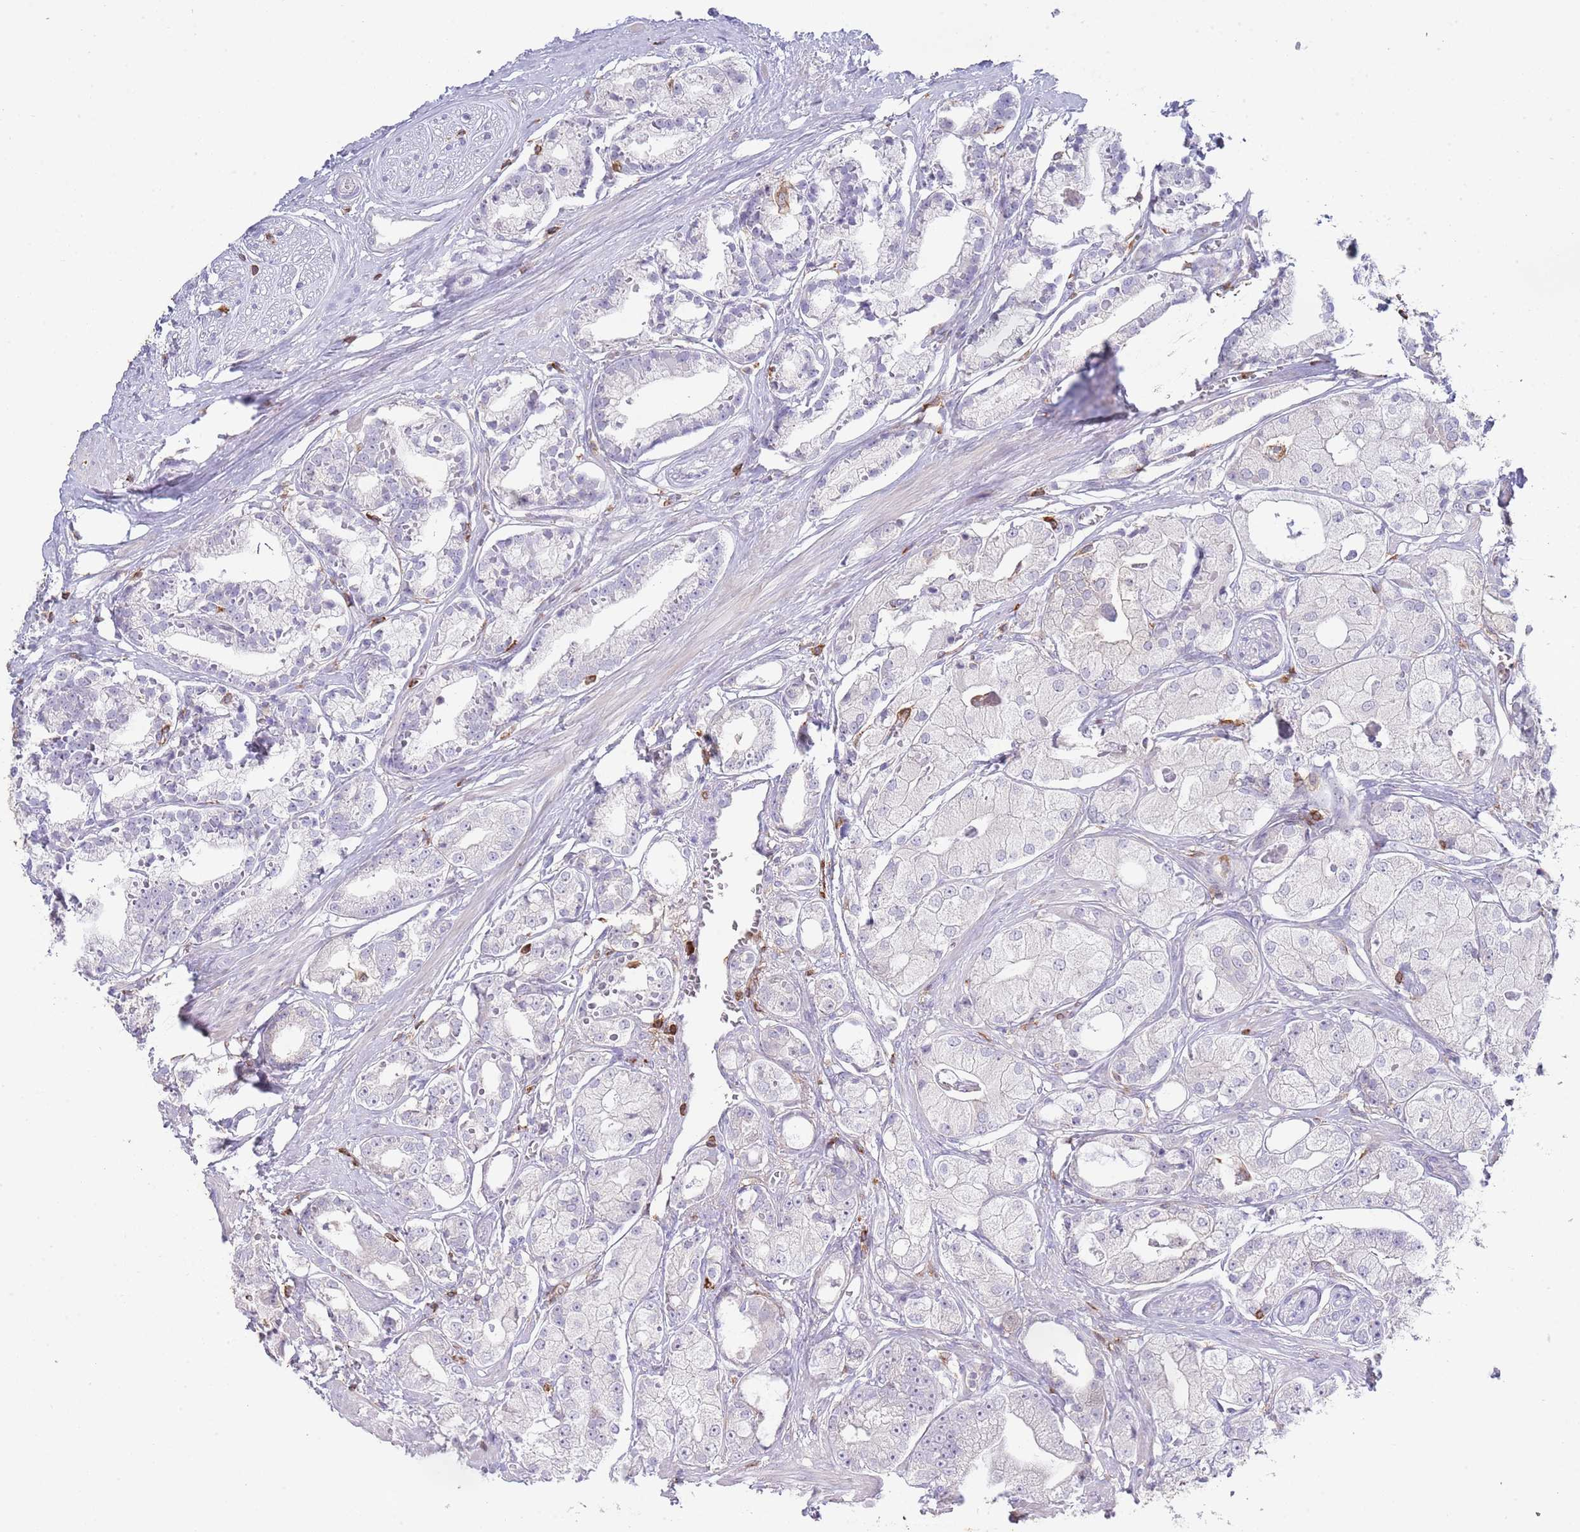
{"staining": {"intensity": "negative", "quantity": "none", "location": "none"}, "tissue": "prostate cancer", "cell_type": "Tumor cells", "image_type": "cancer", "snomed": [{"axis": "morphology", "description": "Adenocarcinoma, High grade"}, {"axis": "topography", "description": "Prostate"}], "caption": "This photomicrograph is of prostate cancer stained with IHC to label a protein in brown with the nuclei are counter-stained blue. There is no staining in tumor cells. The staining was performed using DAB (3,3'-diaminobenzidine) to visualize the protein expression in brown, while the nuclei were stained in blue with hematoxylin (Magnification: 20x).", "gene": "LPXN", "patient": {"sex": "male", "age": 71}}